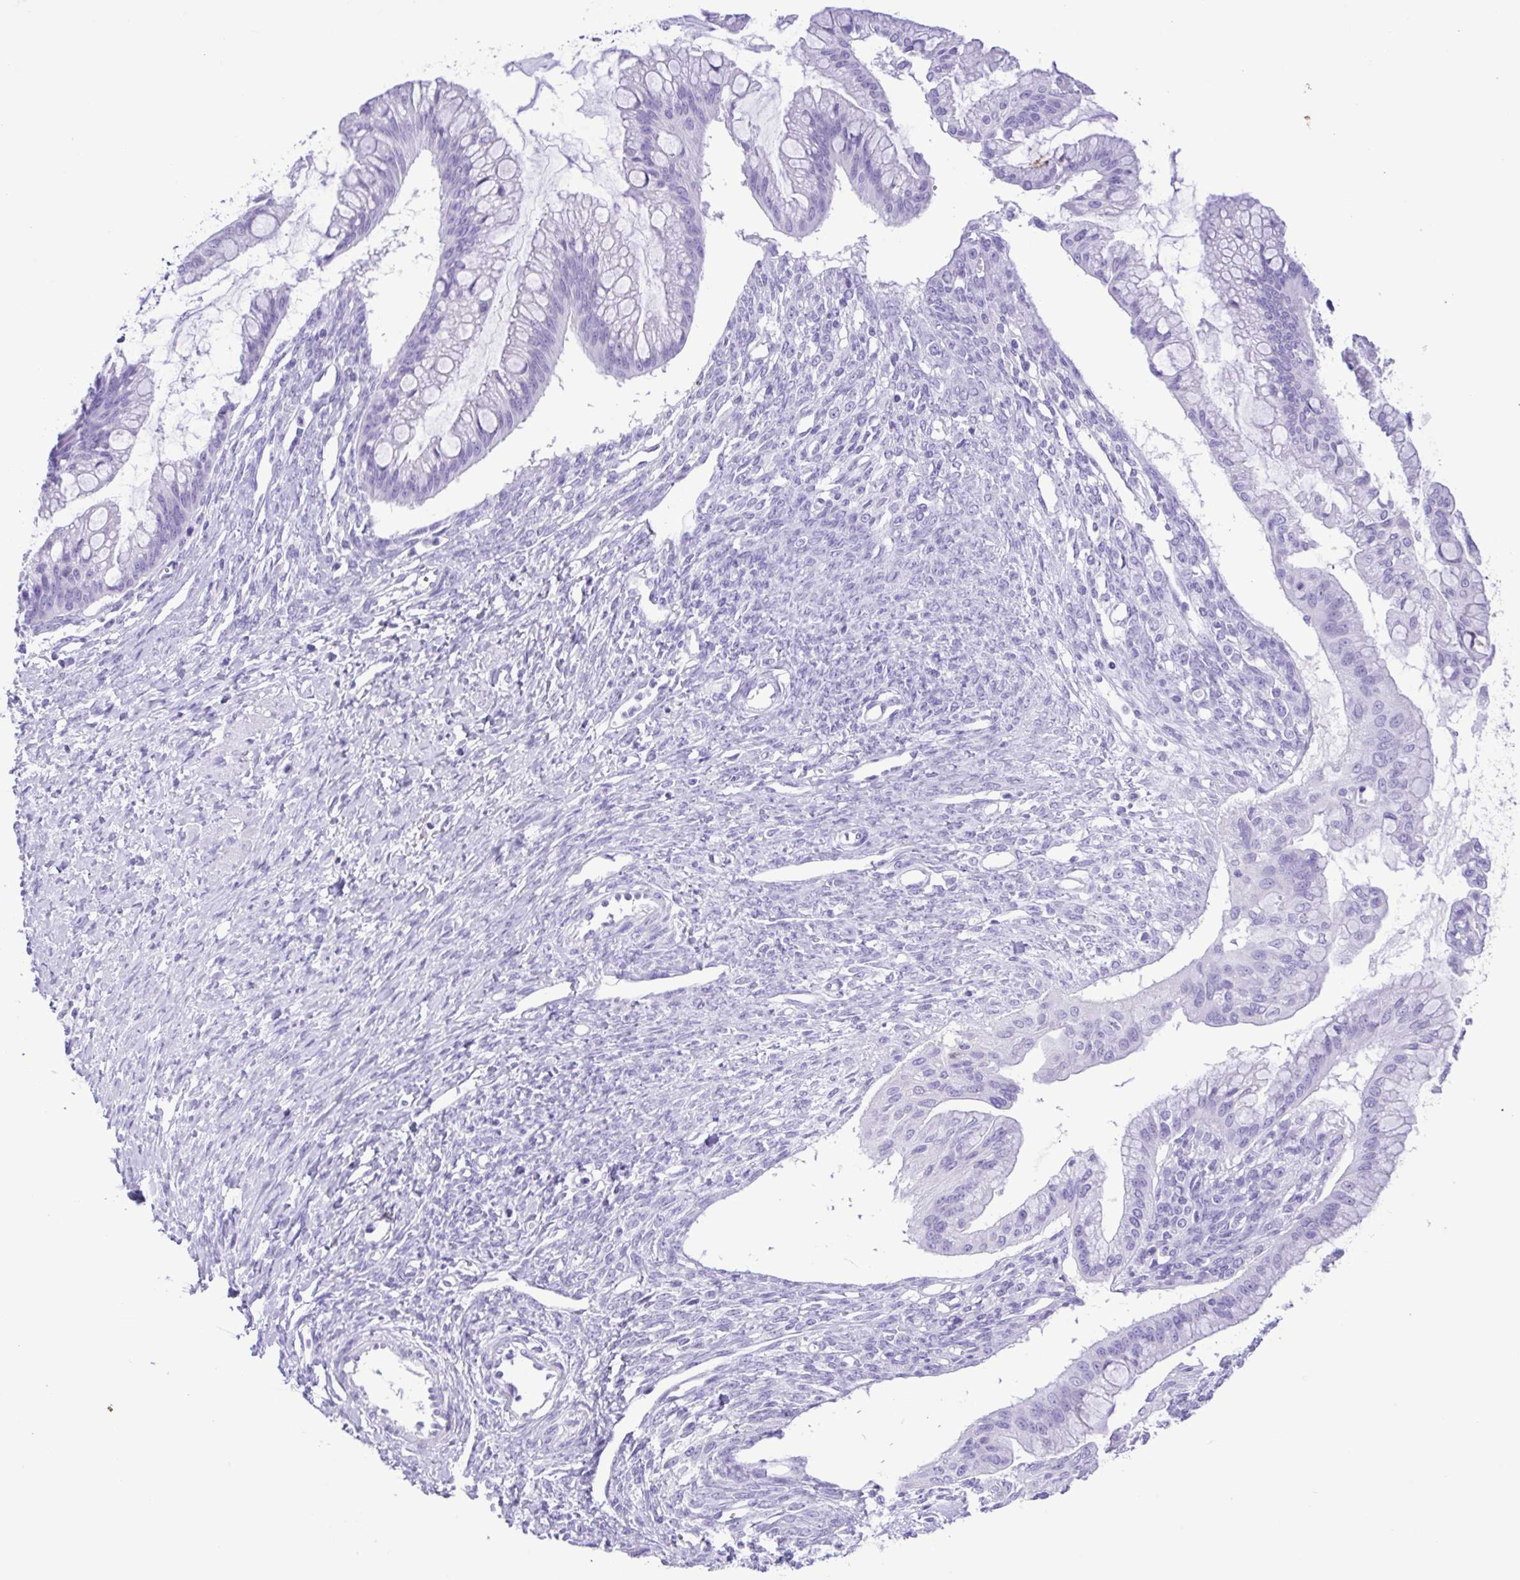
{"staining": {"intensity": "negative", "quantity": "none", "location": "none"}, "tissue": "ovarian cancer", "cell_type": "Tumor cells", "image_type": "cancer", "snomed": [{"axis": "morphology", "description": "Cystadenocarcinoma, mucinous, NOS"}, {"axis": "topography", "description": "Ovary"}], "caption": "Immunohistochemistry (IHC) photomicrograph of ovarian cancer stained for a protein (brown), which demonstrates no positivity in tumor cells.", "gene": "CASP14", "patient": {"sex": "female", "age": 73}}